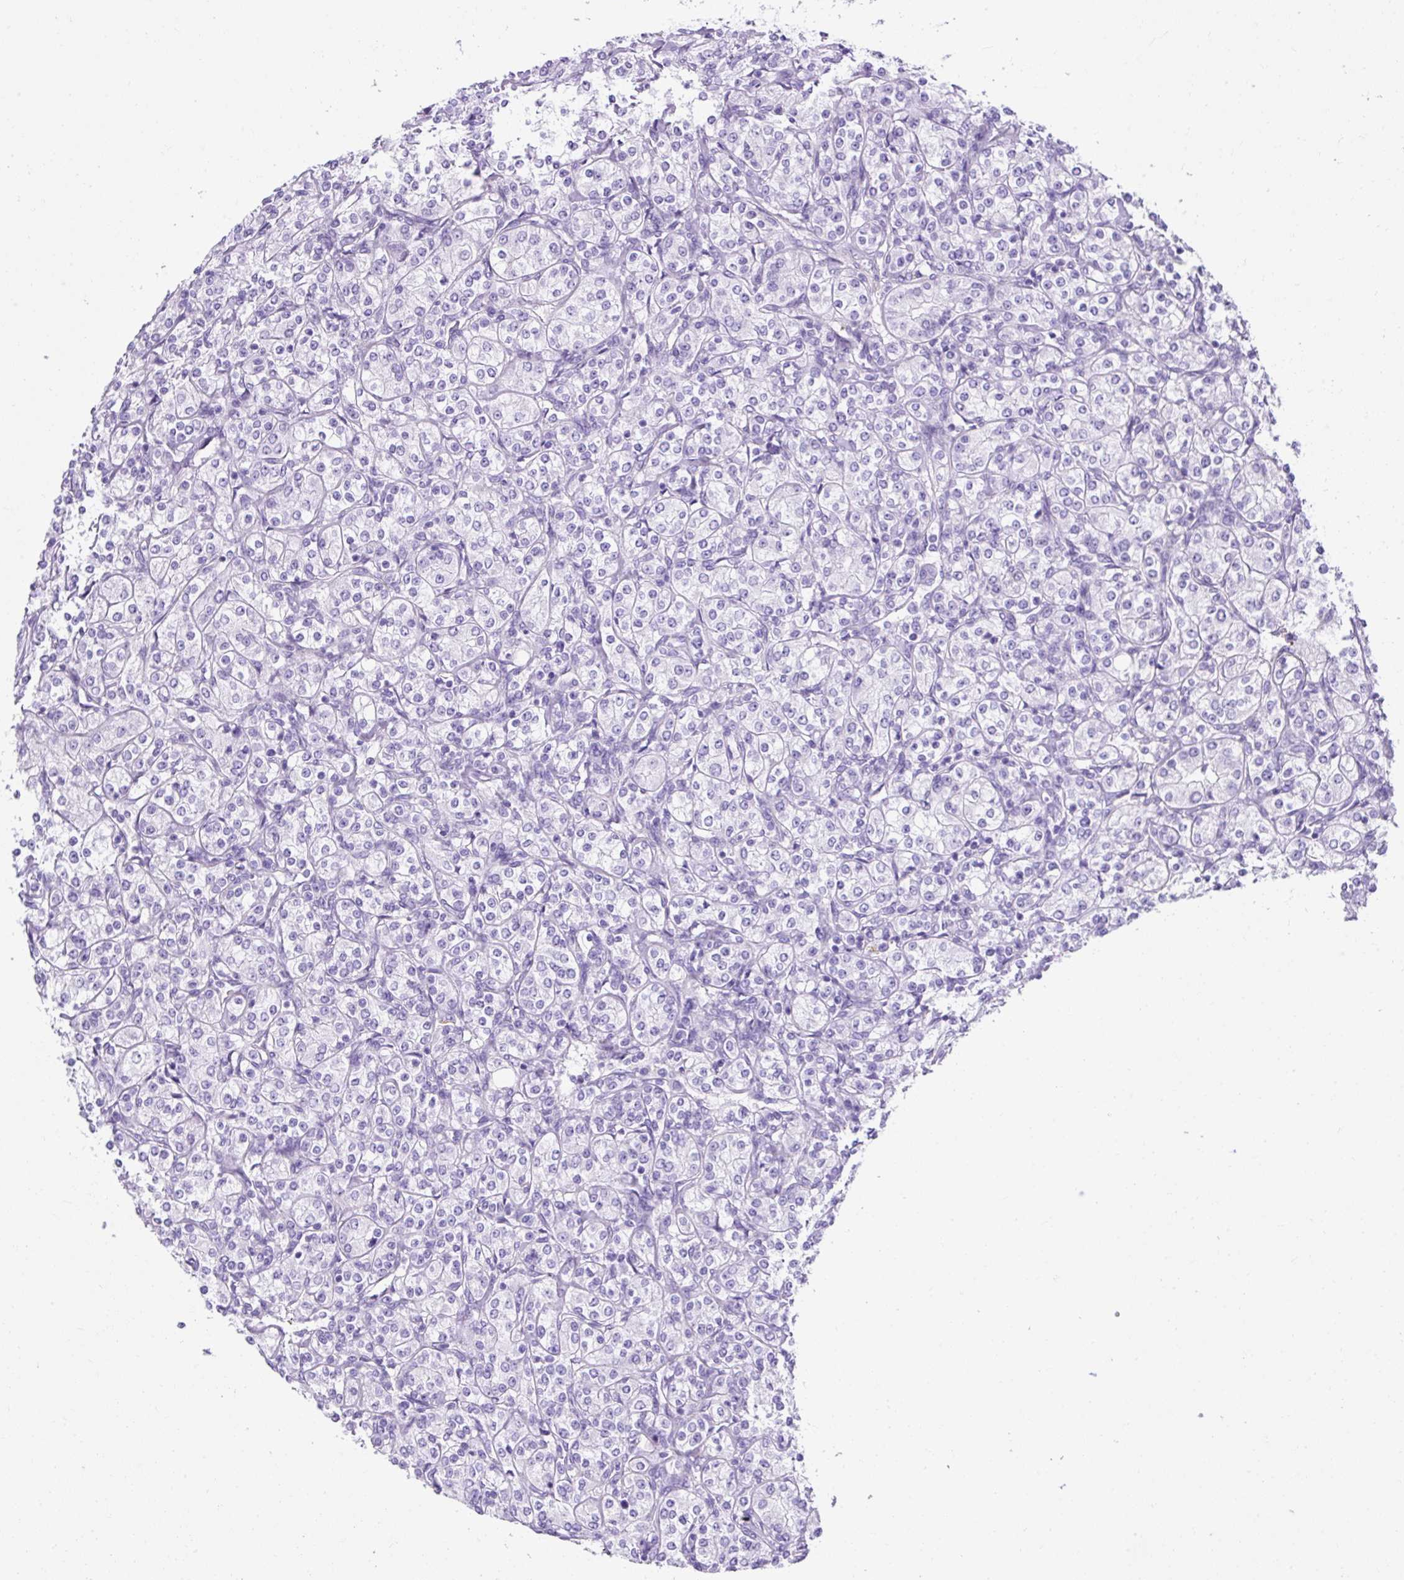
{"staining": {"intensity": "negative", "quantity": "none", "location": "none"}, "tissue": "renal cancer", "cell_type": "Tumor cells", "image_type": "cancer", "snomed": [{"axis": "morphology", "description": "Adenocarcinoma, NOS"}, {"axis": "topography", "description": "Kidney"}], "caption": "IHC histopathology image of neoplastic tissue: renal cancer (adenocarcinoma) stained with DAB (3,3'-diaminobenzidine) demonstrates no significant protein expression in tumor cells. The staining was performed using DAB to visualize the protein expression in brown, while the nuclei were stained in blue with hematoxylin (Magnification: 20x).", "gene": "KRT12", "patient": {"sex": "male", "age": 77}}